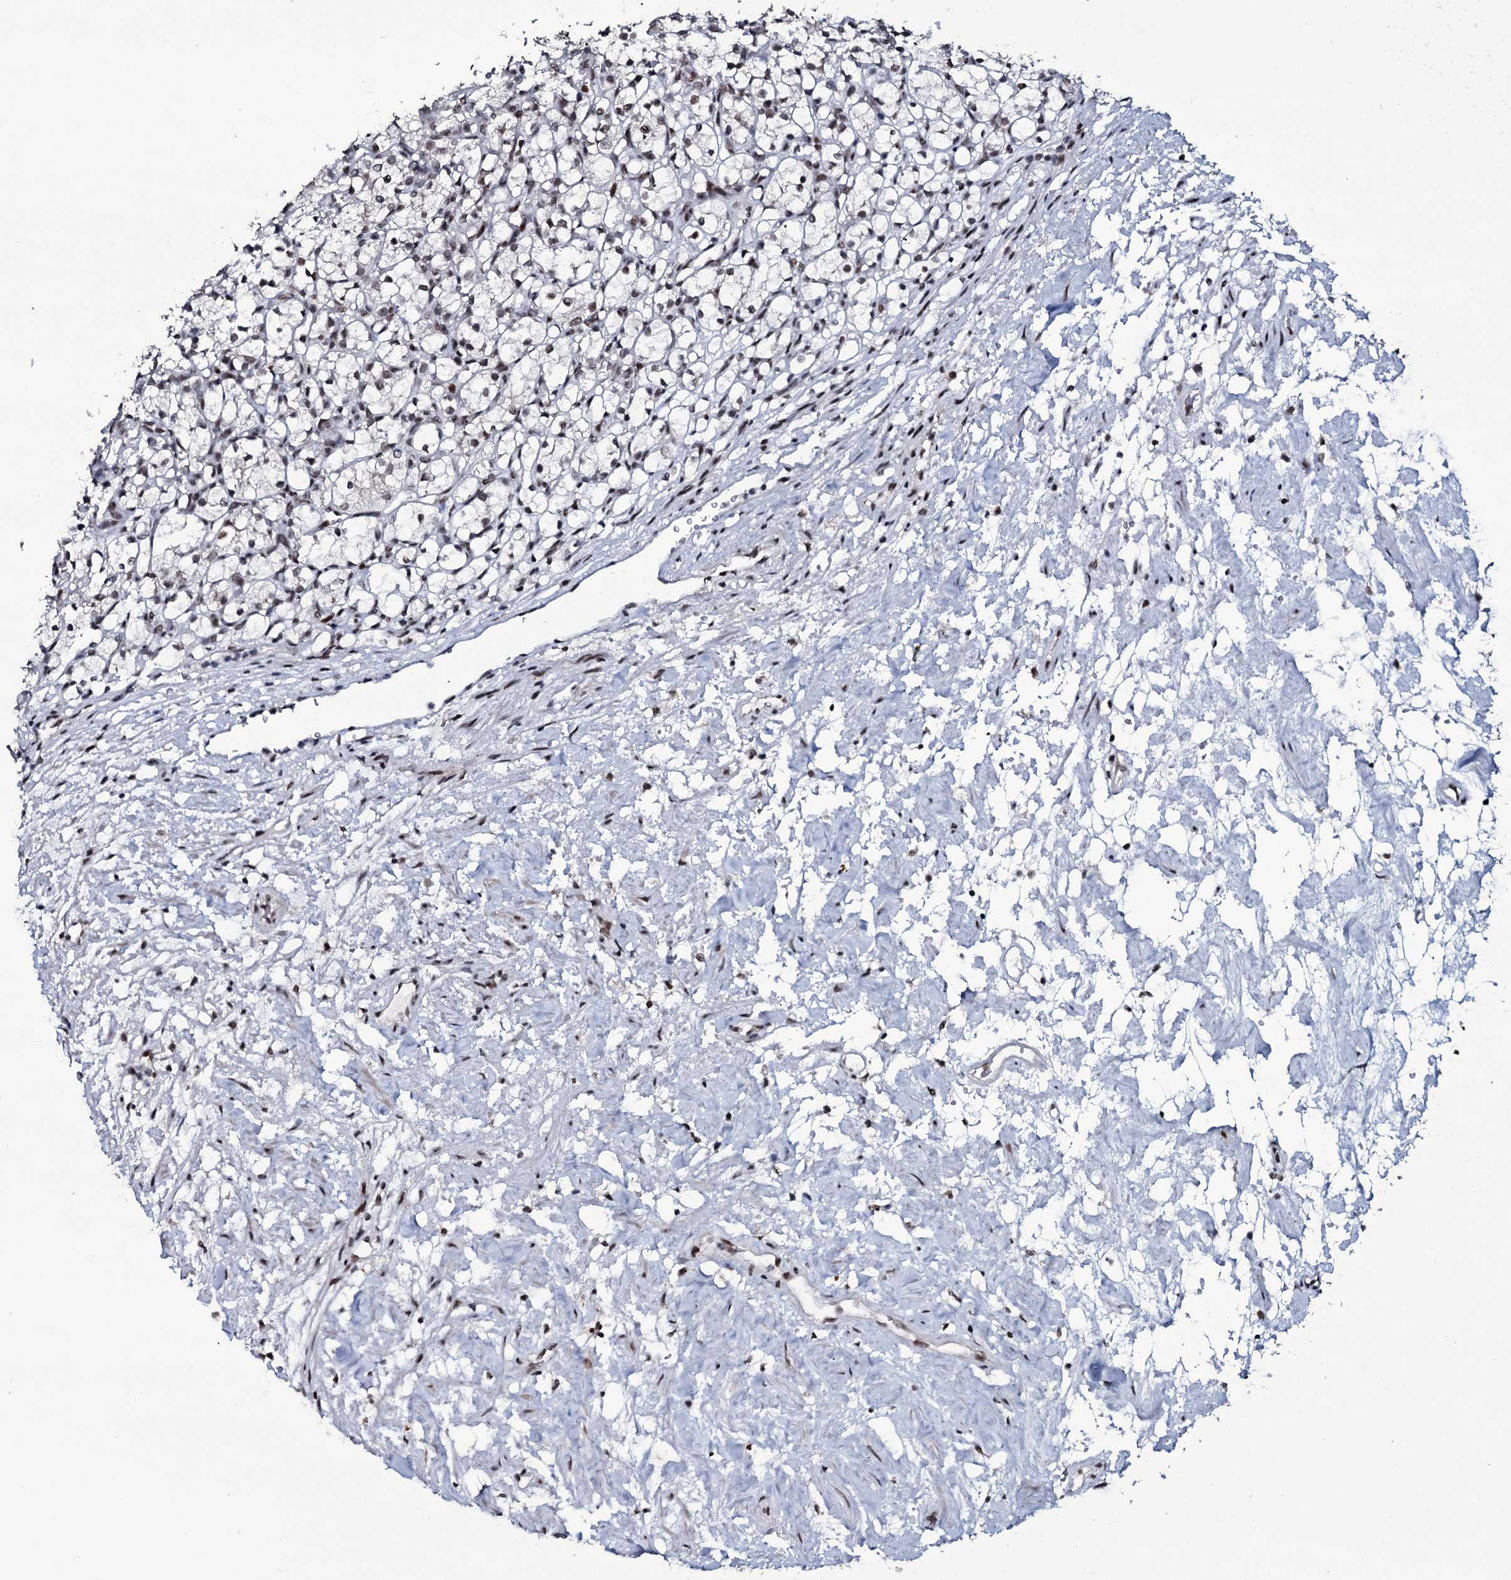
{"staining": {"intensity": "weak", "quantity": "25%-75%", "location": "nuclear"}, "tissue": "renal cancer", "cell_type": "Tumor cells", "image_type": "cancer", "snomed": [{"axis": "morphology", "description": "Adenocarcinoma, NOS"}, {"axis": "topography", "description": "Kidney"}], "caption": "Human renal adenocarcinoma stained for a protein (brown) reveals weak nuclear positive positivity in approximately 25%-75% of tumor cells.", "gene": "ZMIZ2", "patient": {"sex": "female", "age": 69}}